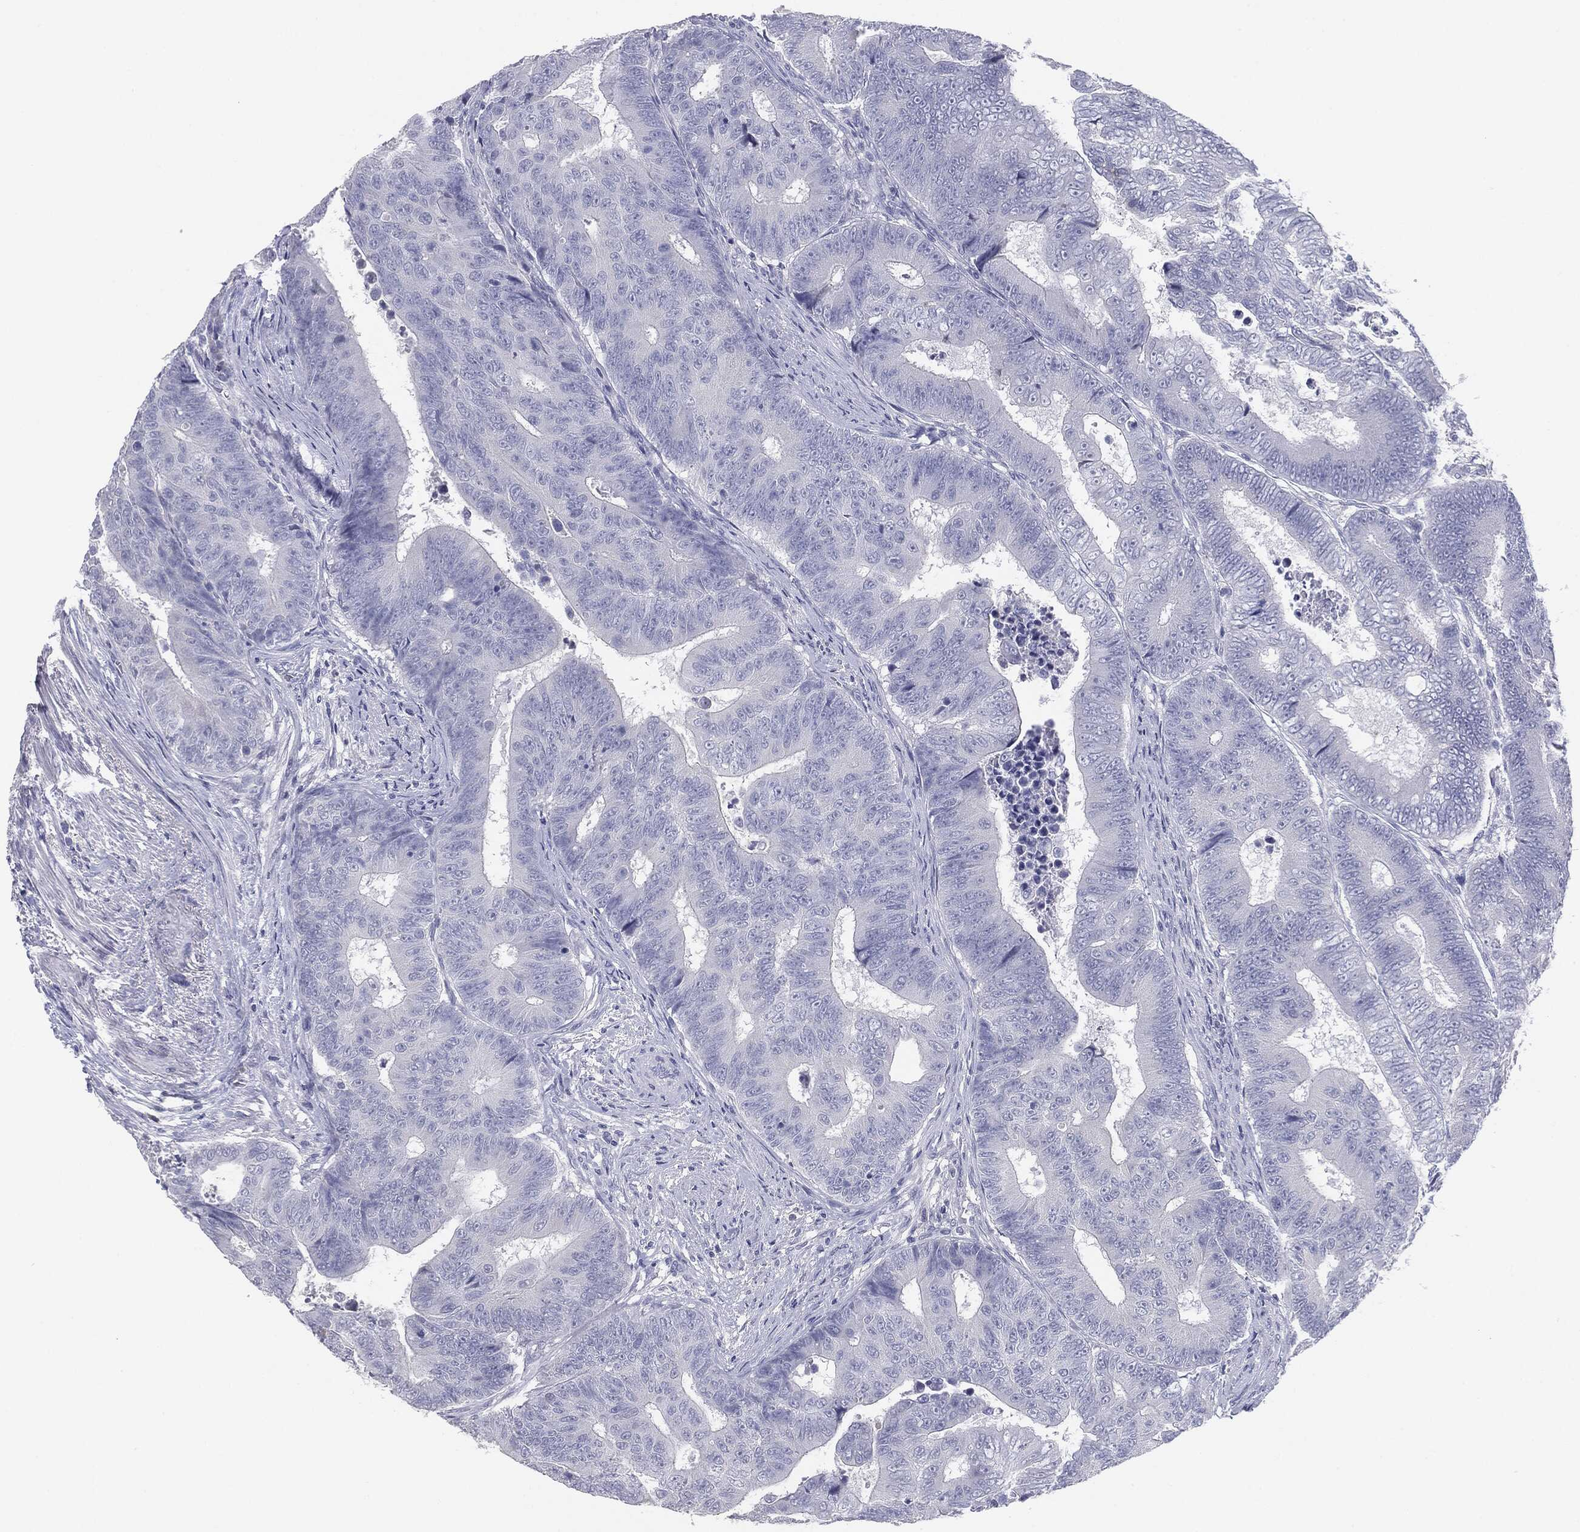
{"staining": {"intensity": "negative", "quantity": "none", "location": "none"}, "tissue": "colorectal cancer", "cell_type": "Tumor cells", "image_type": "cancer", "snomed": [{"axis": "morphology", "description": "Adenocarcinoma, NOS"}, {"axis": "topography", "description": "Colon"}], "caption": "DAB (3,3'-diaminobenzidine) immunohistochemical staining of human colorectal cancer exhibits no significant staining in tumor cells.", "gene": "SERPINB4", "patient": {"sex": "female", "age": 48}}